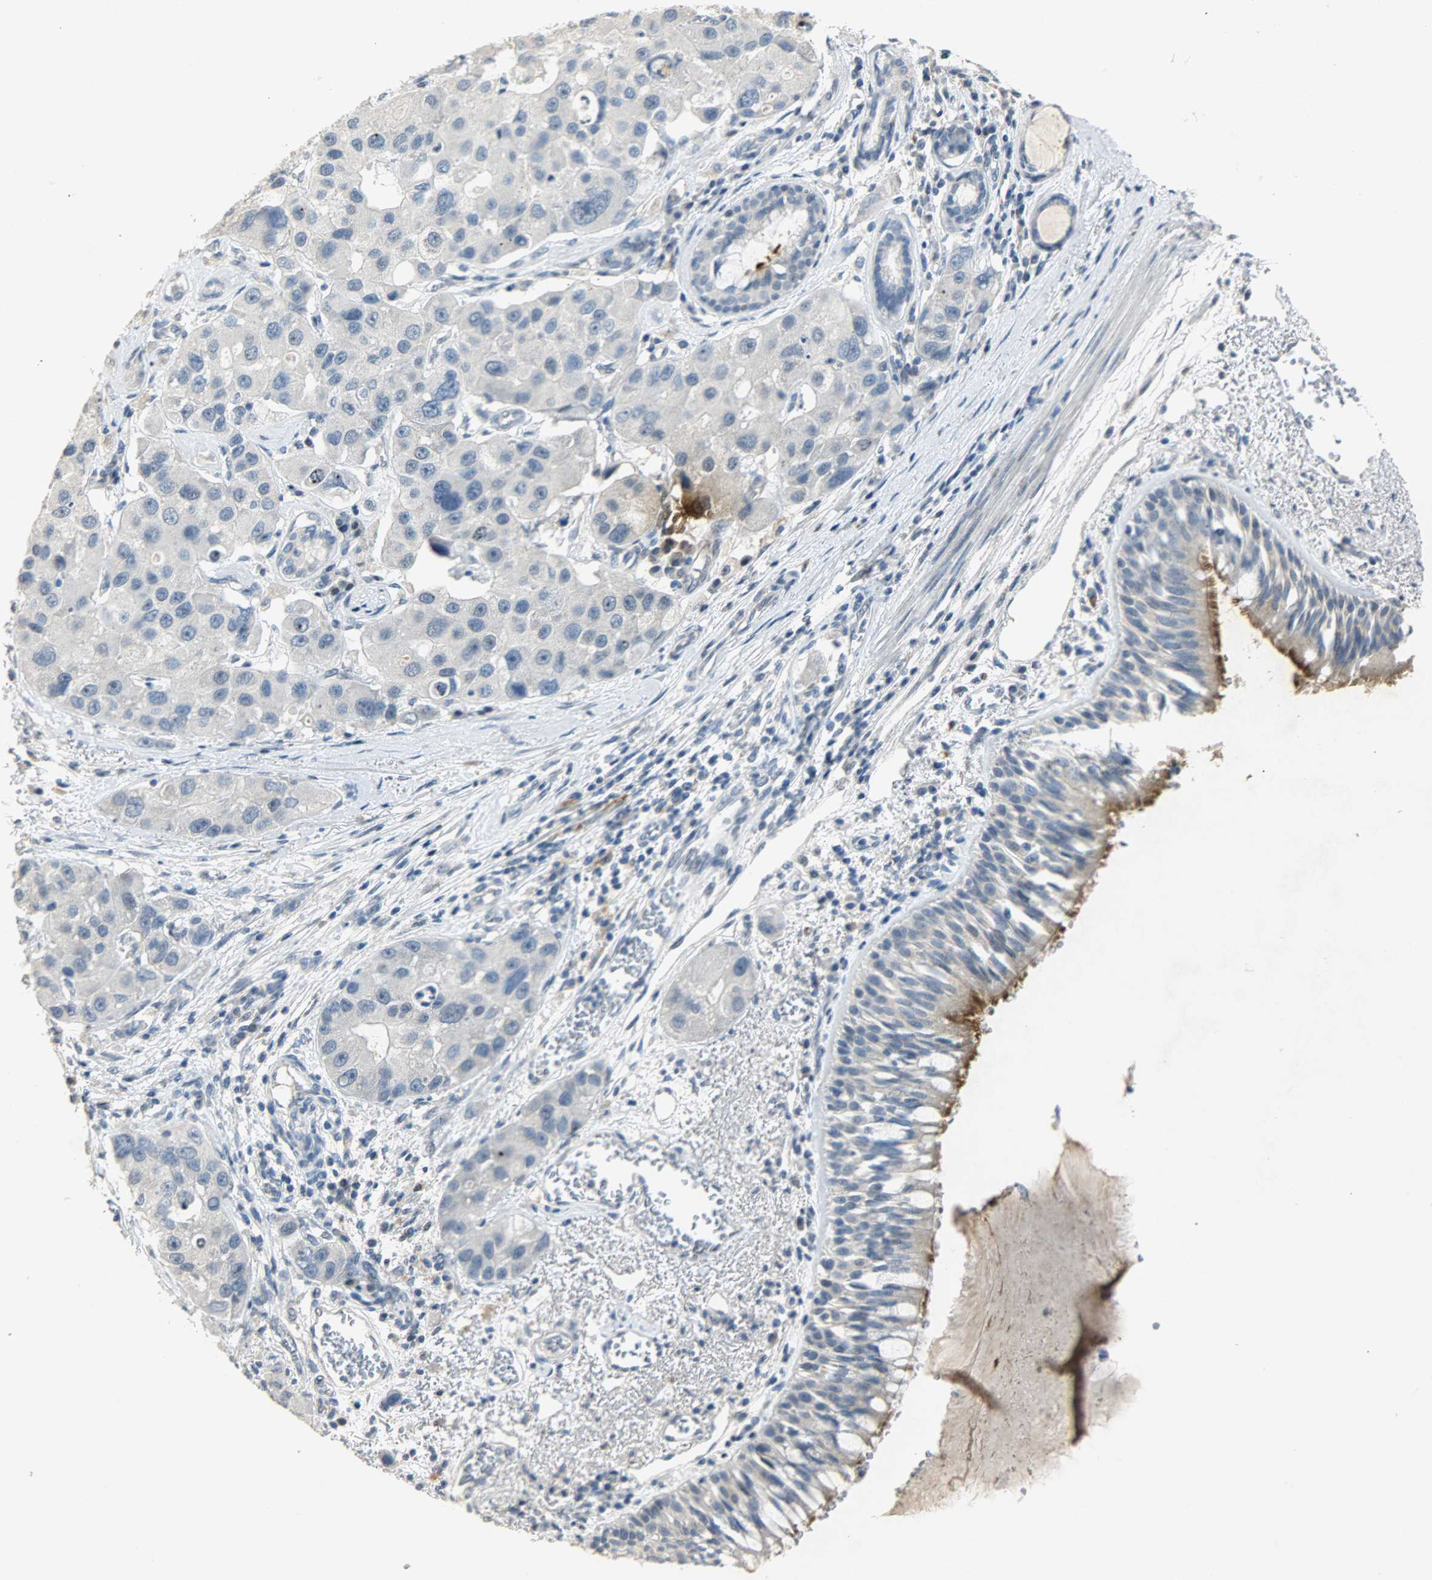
{"staining": {"intensity": "strong", "quantity": ">75%", "location": "cytoplasmic/membranous"}, "tissue": "bronchus", "cell_type": "Respiratory epithelial cells", "image_type": "normal", "snomed": [{"axis": "morphology", "description": "Normal tissue, NOS"}, {"axis": "morphology", "description": "Adenocarcinoma, NOS"}, {"axis": "morphology", "description": "Adenocarcinoma, metastatic, NOS"}, {"axis": "topography", "description": "Lymph node"}, {"axis": "topography", "description": "Bronchus"}, {"axis": "topography", "description": "Lung"}], "caption": "Immunohistochemistry (IHC) staining of normal bronchus, which exhibits high levels of strong cytoplasmic/membranous positivity in approximately >75% of respiratory epithelial cells indicating strong cytoplasmic/membranous protein staining. The staining was performed using DAB (brown) for protein detection and nuclei were counterstained in hematoxylin (blue).", "gene": "DNAJB6", "patient": {"sex": "female", "age": 54}}